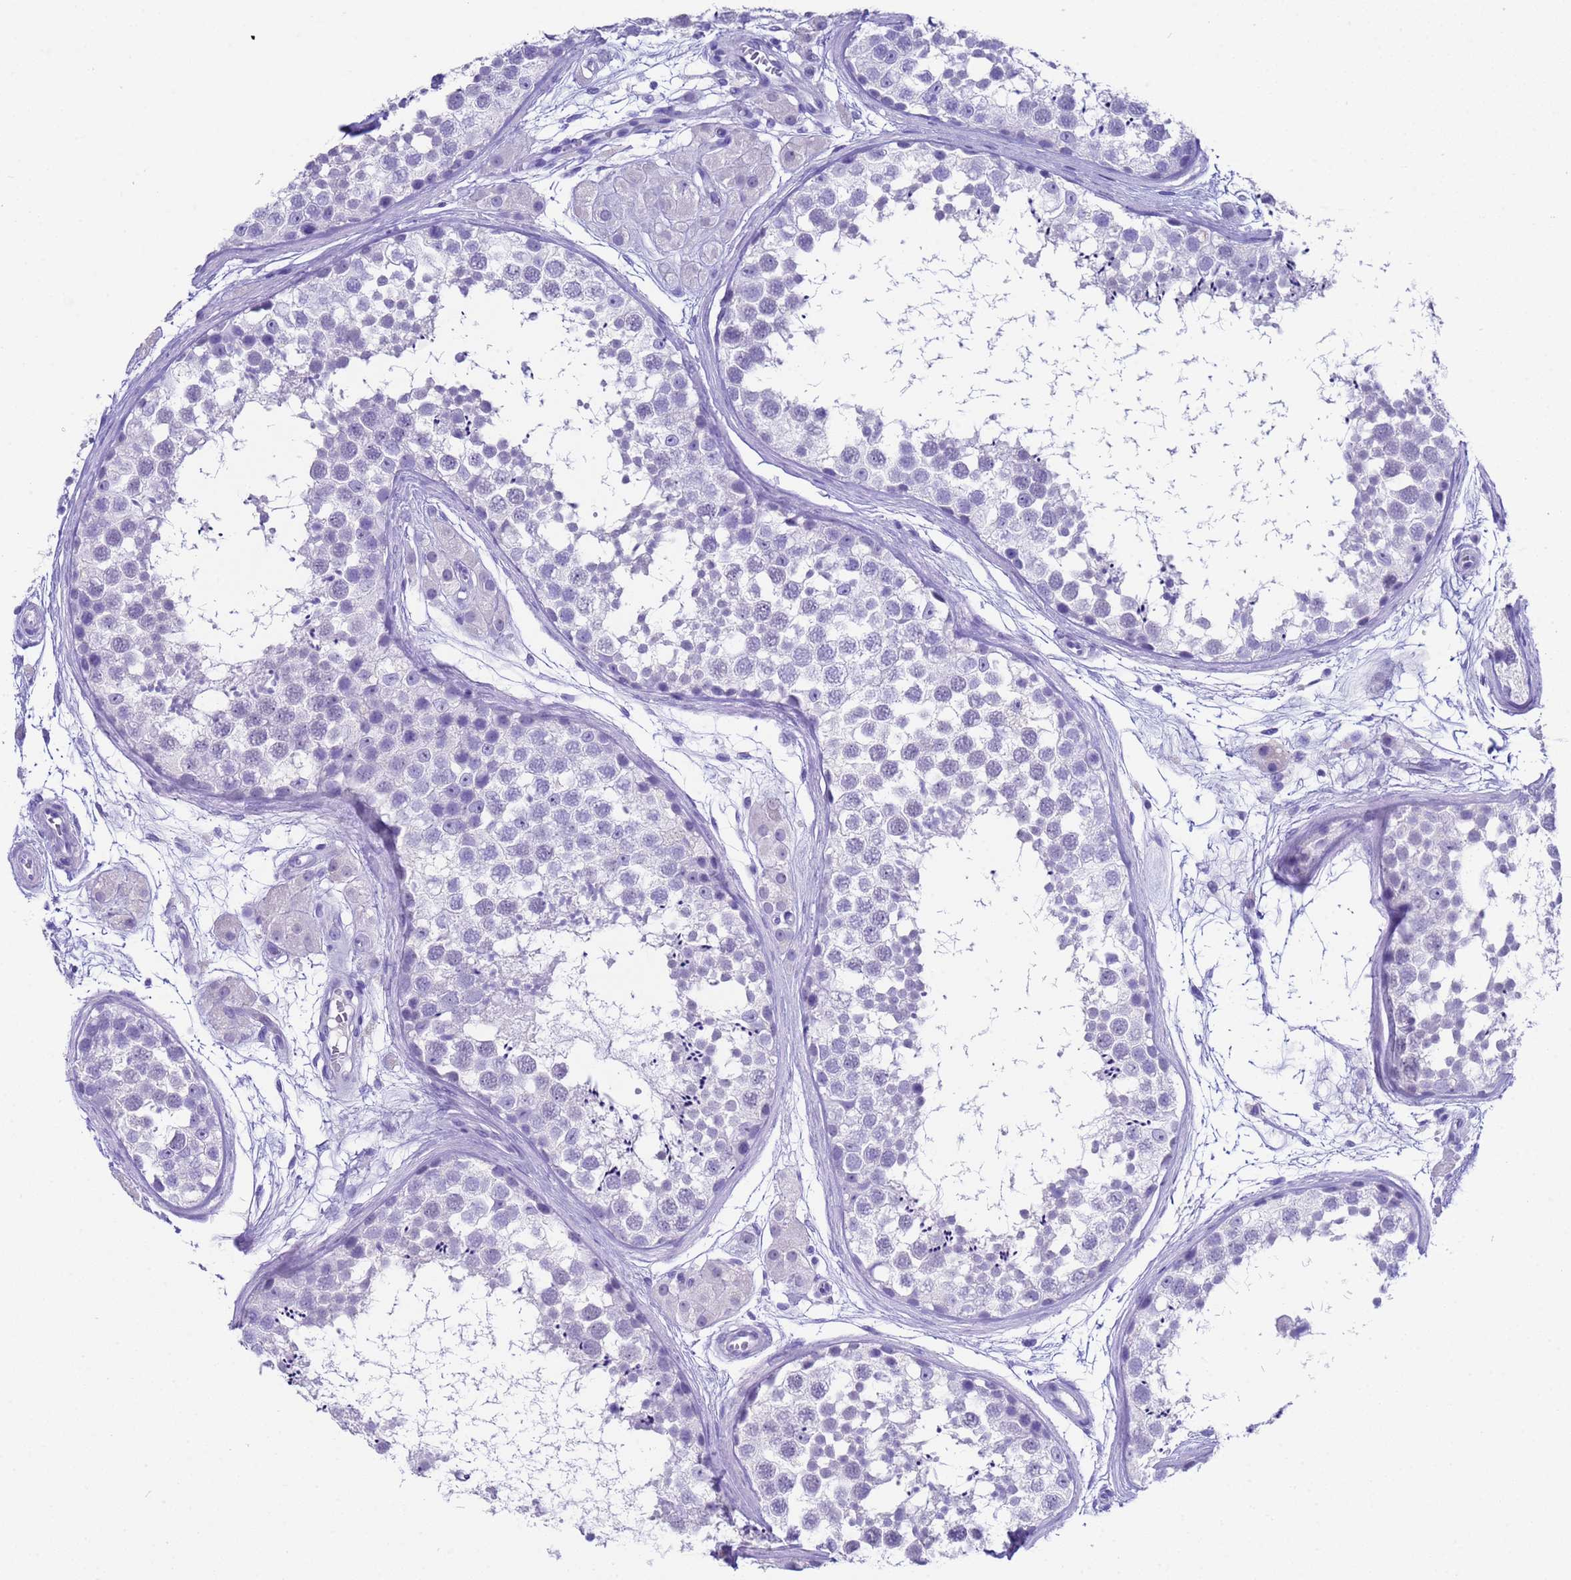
{"staining": {"intensity": "negative", "quantity": "none", "location": "none"}, "tissue": "testis", "cell_type": "Cells in seminiferous ducts", "image_type": "normal", "snomed": [{"axis": "morphology", "description": "Normal tissue, NOS"}, {"axis": "topography", "description": "Testis"}], "caption": "Image shows no protein expression in cells in seminiferous ducts of benign testis. The staining is performed using DAB brown chromogen with nuclei counter-stained in using hematoxylin.", "gene": "CKM", "patient": {"sex": "male", "age": 56}}